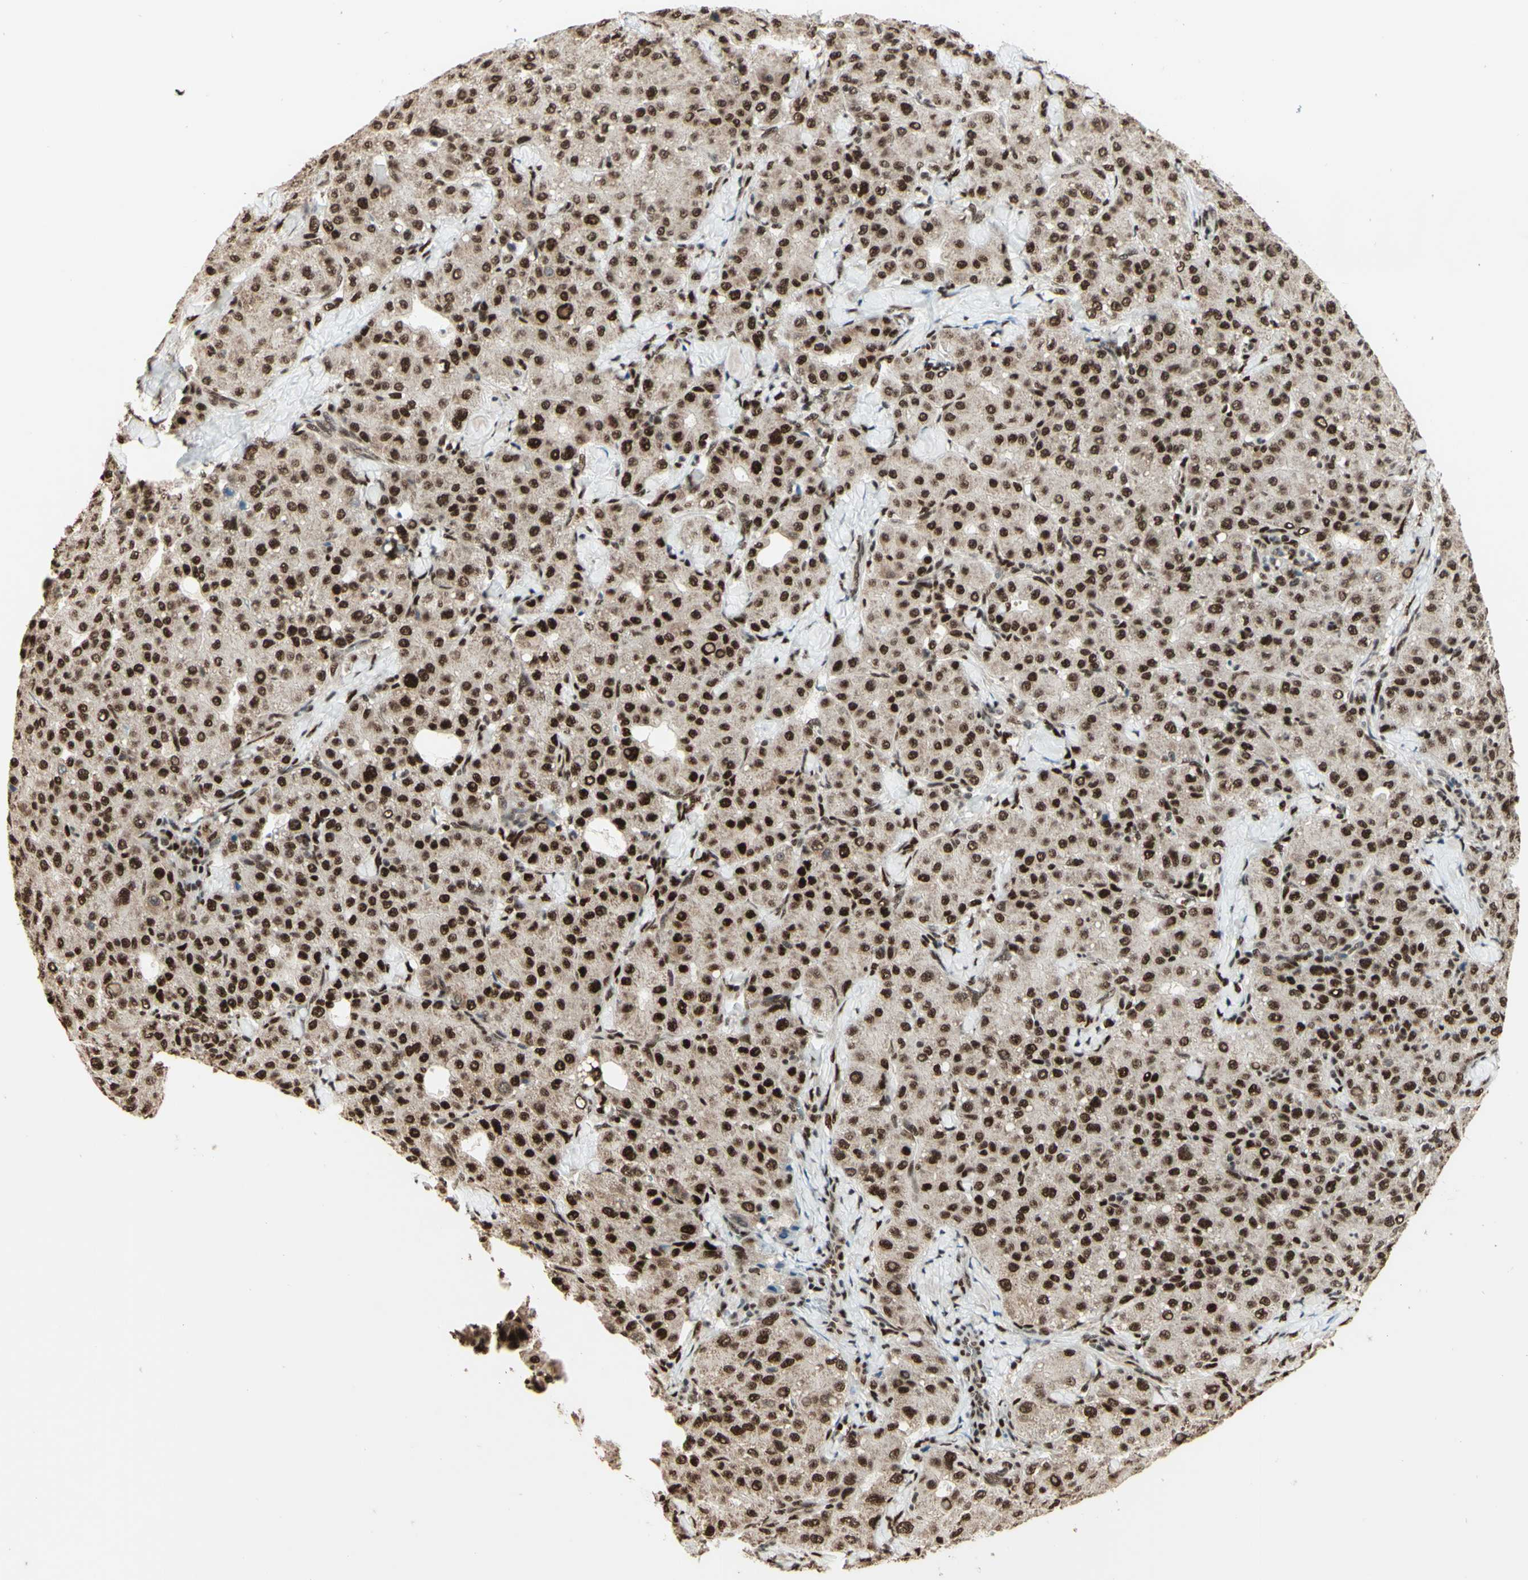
{"staining": {"intensity": "strong", "quantity": ">75%", "location": "nuclear"}, "tissue": "liver cancer", "cell_type": "Tumor cells", "image_type": "cancer", "snomed": [{"axis": "morphology", "description": "Carcinoma, Hepatocellular, NOS"}, {"axis": "topography", "description": "Liver"}], "caption": "Immunohistochemical staining of human hepatocellular carcinoma (liver) exhibits high levels of strong nuclear protein staining in about >75% of tumor cells.", "gene": "NR3C1", "patient": {"sex": "male", "age": 65}}